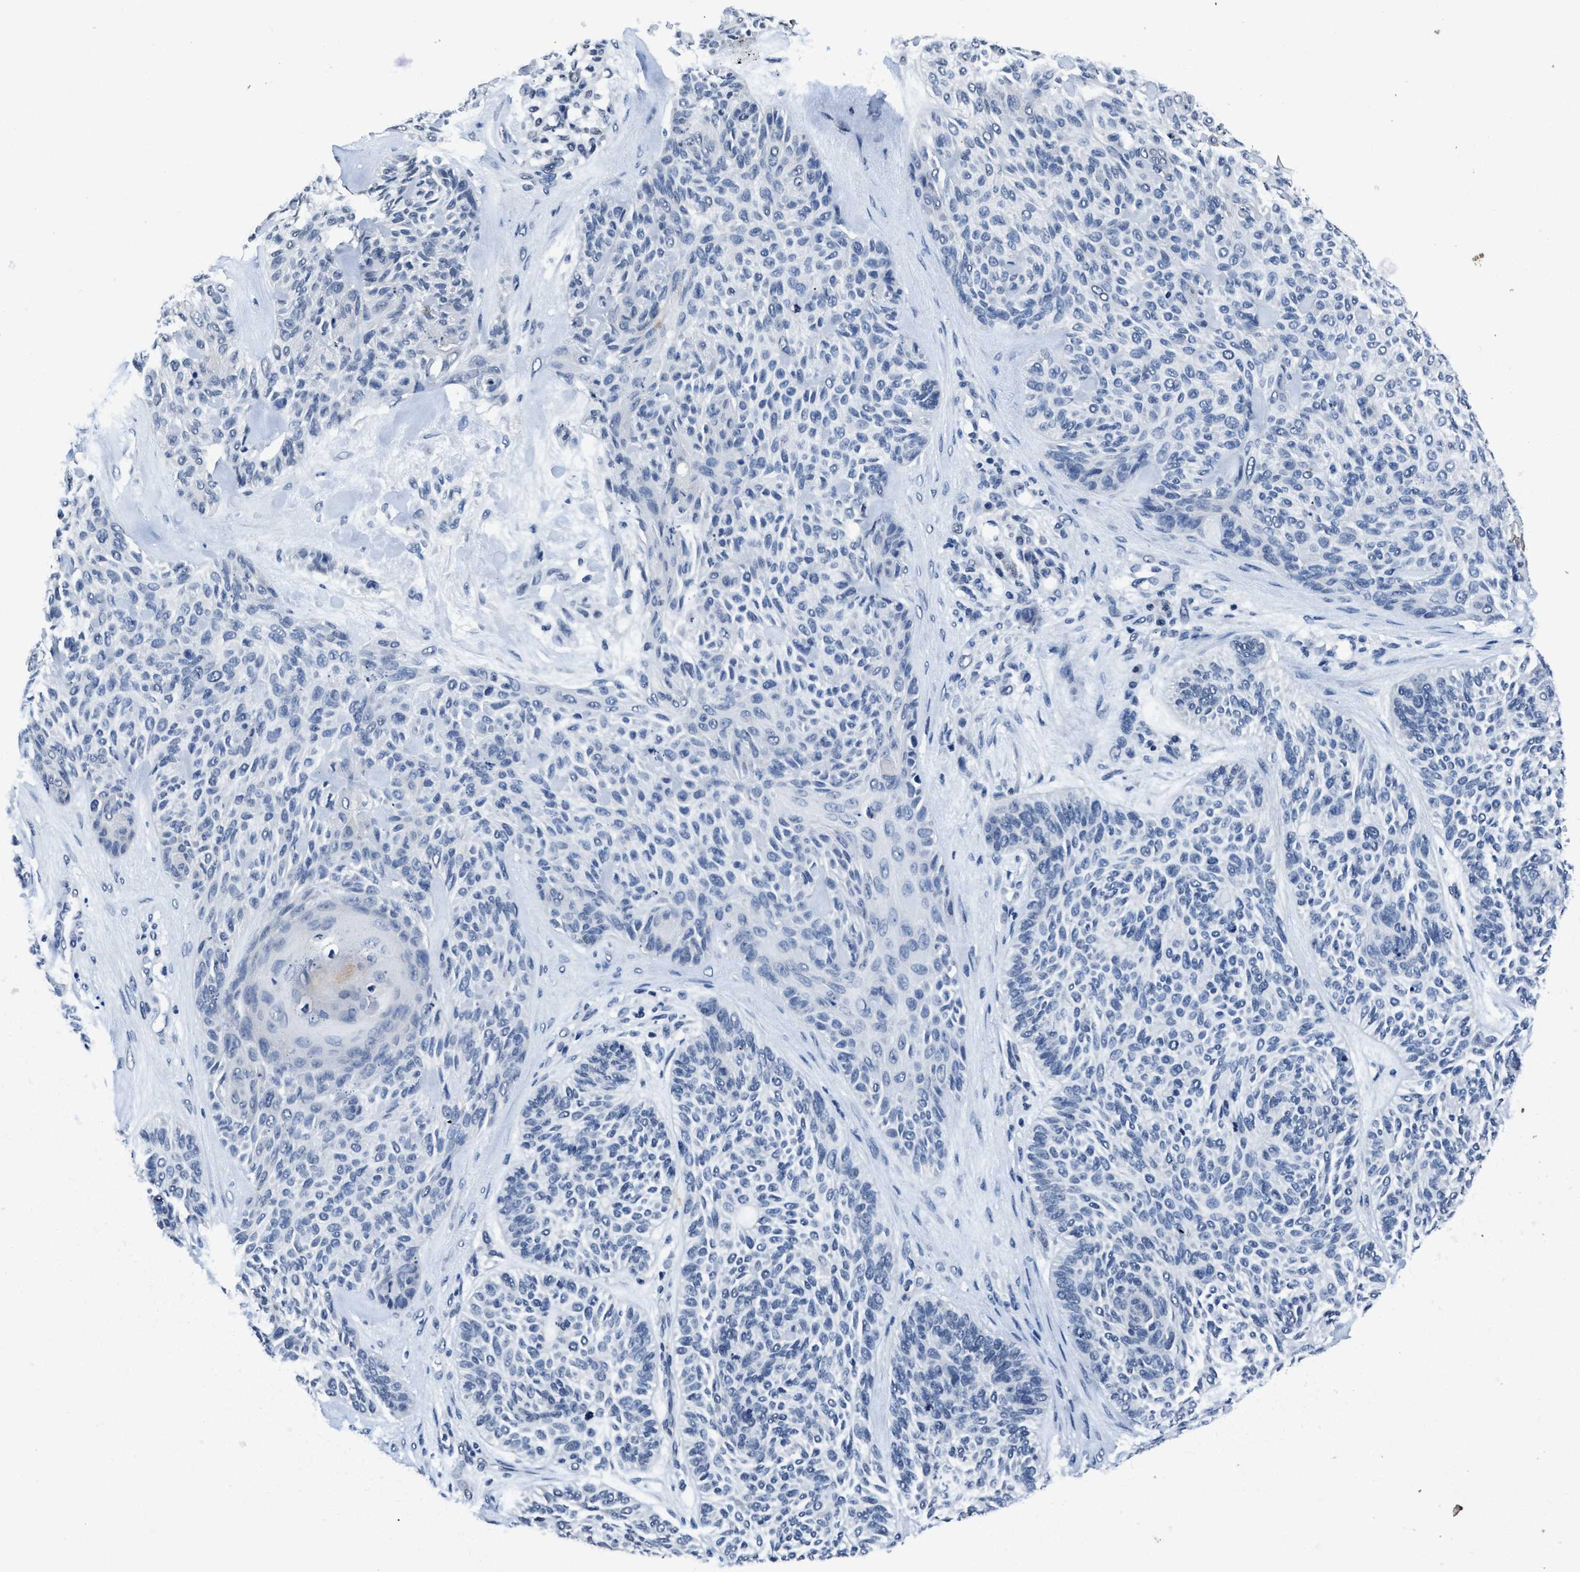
{"staining": {"intensity": "negative", "quantity": "none", "location": "none"}, "tissue": "skin cancer", "cell_type": "Tumor cells", "image_type": "cancer", "snomed": [{"axis": "morphology", "description": "Basal cell carcinoma"}, {"axis": "topography", "description": "Skin"}], "caption": "Tumor cells are negative for brown protein staining in basal cell carcinoma (skin). The staining was performed using DAB to visualize the protein expression in brown, while the nuclei were stained in blue with hematoxylin (Magnification: 20x).", "gene": "ITGA2B", "patient": {"sex": "male", "age": 55}}